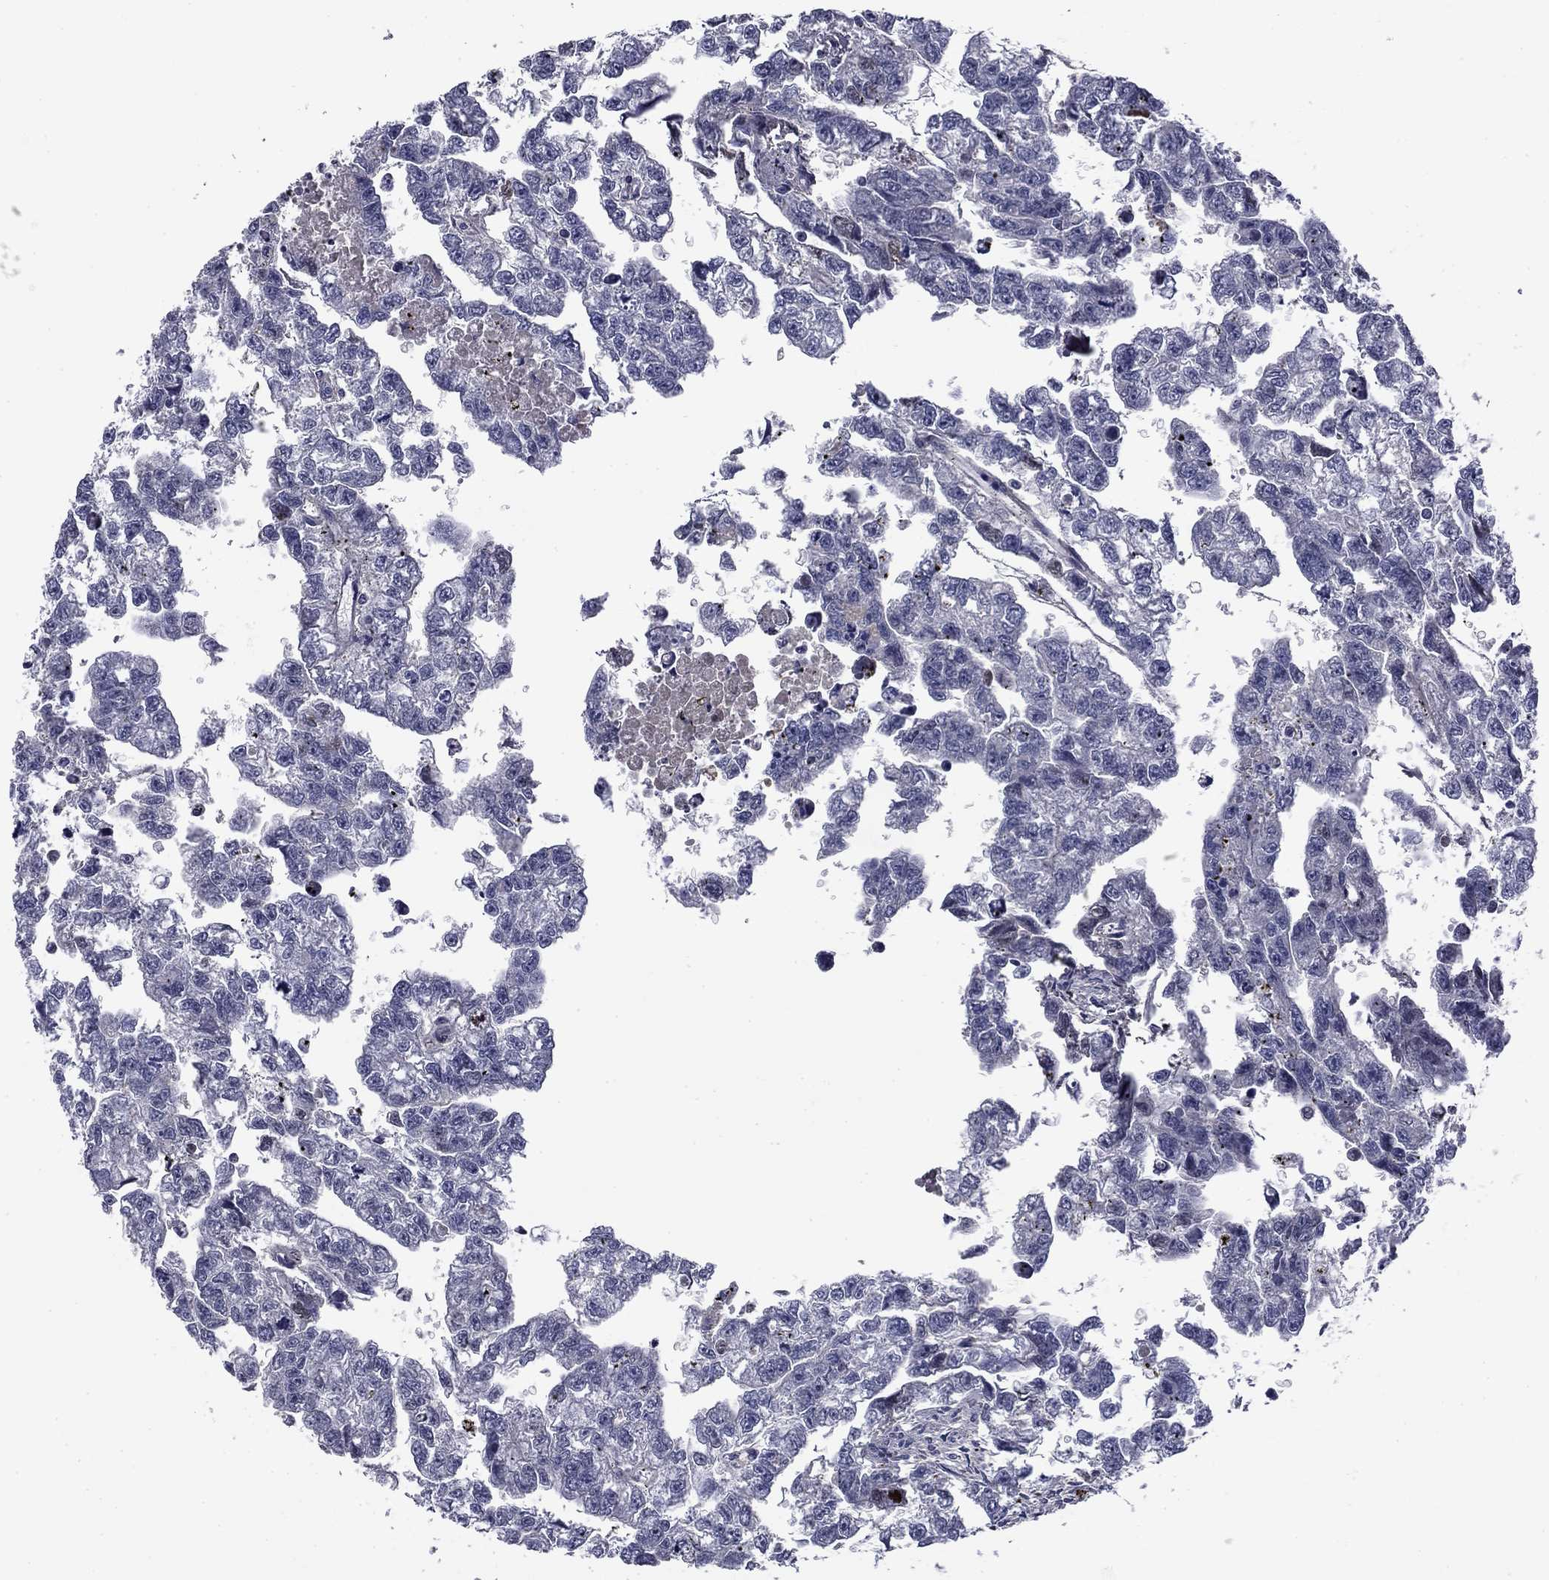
{"staining": {"intensity": "negative", "quantity": "none", "location": "none"}, "tissue": "testis cancer", "cell_type": "Tumor cells", "image_type": "cancer", "snomed": [{"axis": "morphology", "description": "Carcinoma, Embryonal, NOS"}, {"axis": "morphology", "description": "Teratoma, malignant, NOS"}, {"axis": "topography", "description": "Testis"}], "caption": "A photomicrograph of human malignant teratoma (testis) is negative for staining in tumor cells.", "gene": "COL2A1", "patient": {"sex": "male", "age": 44}}